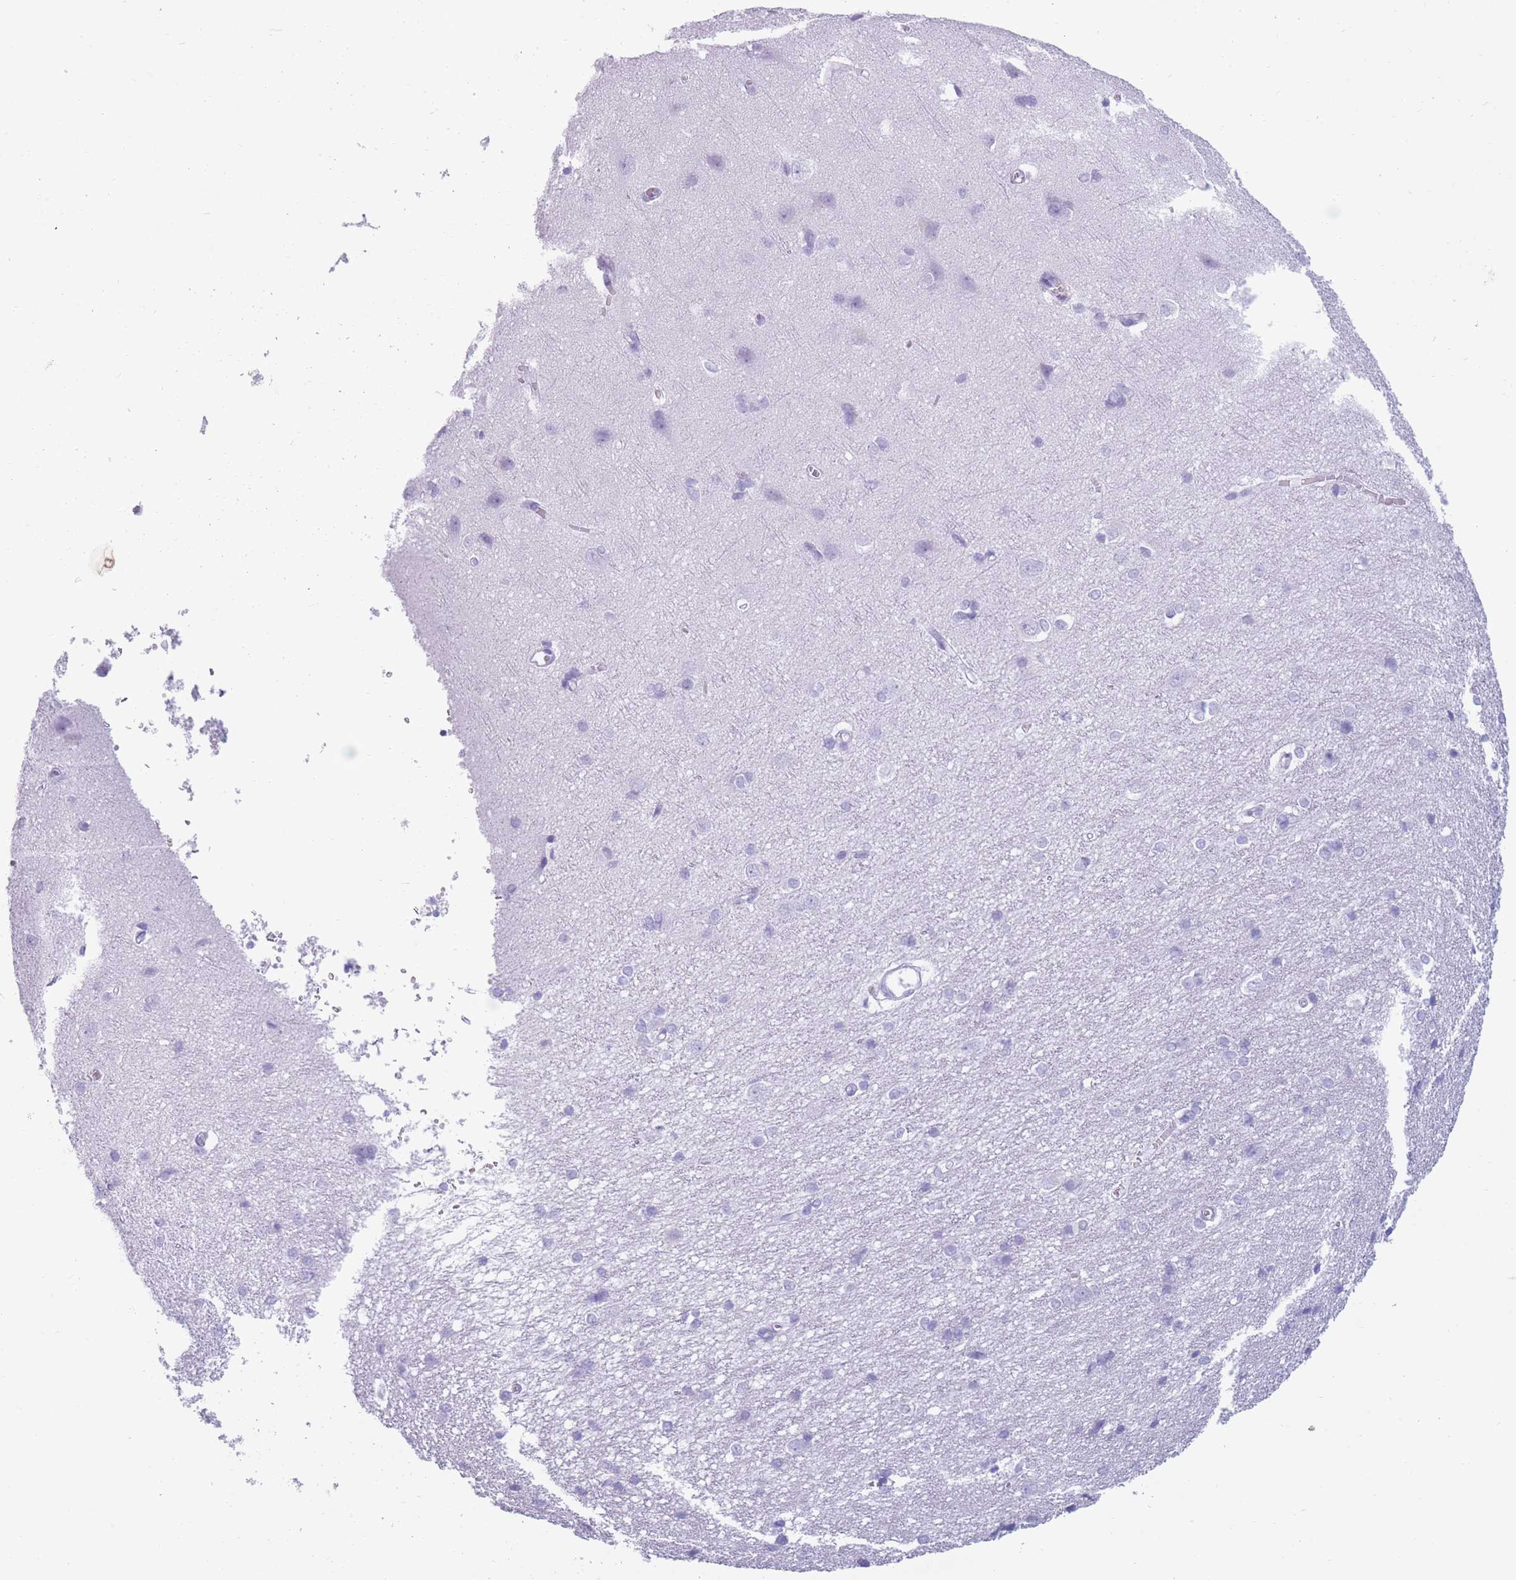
{"staining": {"intensity": "negative", "quantity": "none", "location": "none"}, "tissue": "cerebral cortex", "cell_type": "Endothelial cells", "image_type": "normal", "snomed": [{"axis": "morphology", "description": "Normal tissue, NOS"}, {"axis": "topography", "description": "Cerebral cortex"}], "caption": "High magnification brightfield microscopy of unremarkable cerebral cortex stained with DAB (brown) and counterstained with hematoxylin (blue): endothelial cells show no significant expression.", "gene": "COL27A1", "patient": {"sex": "male", "age": 37}}